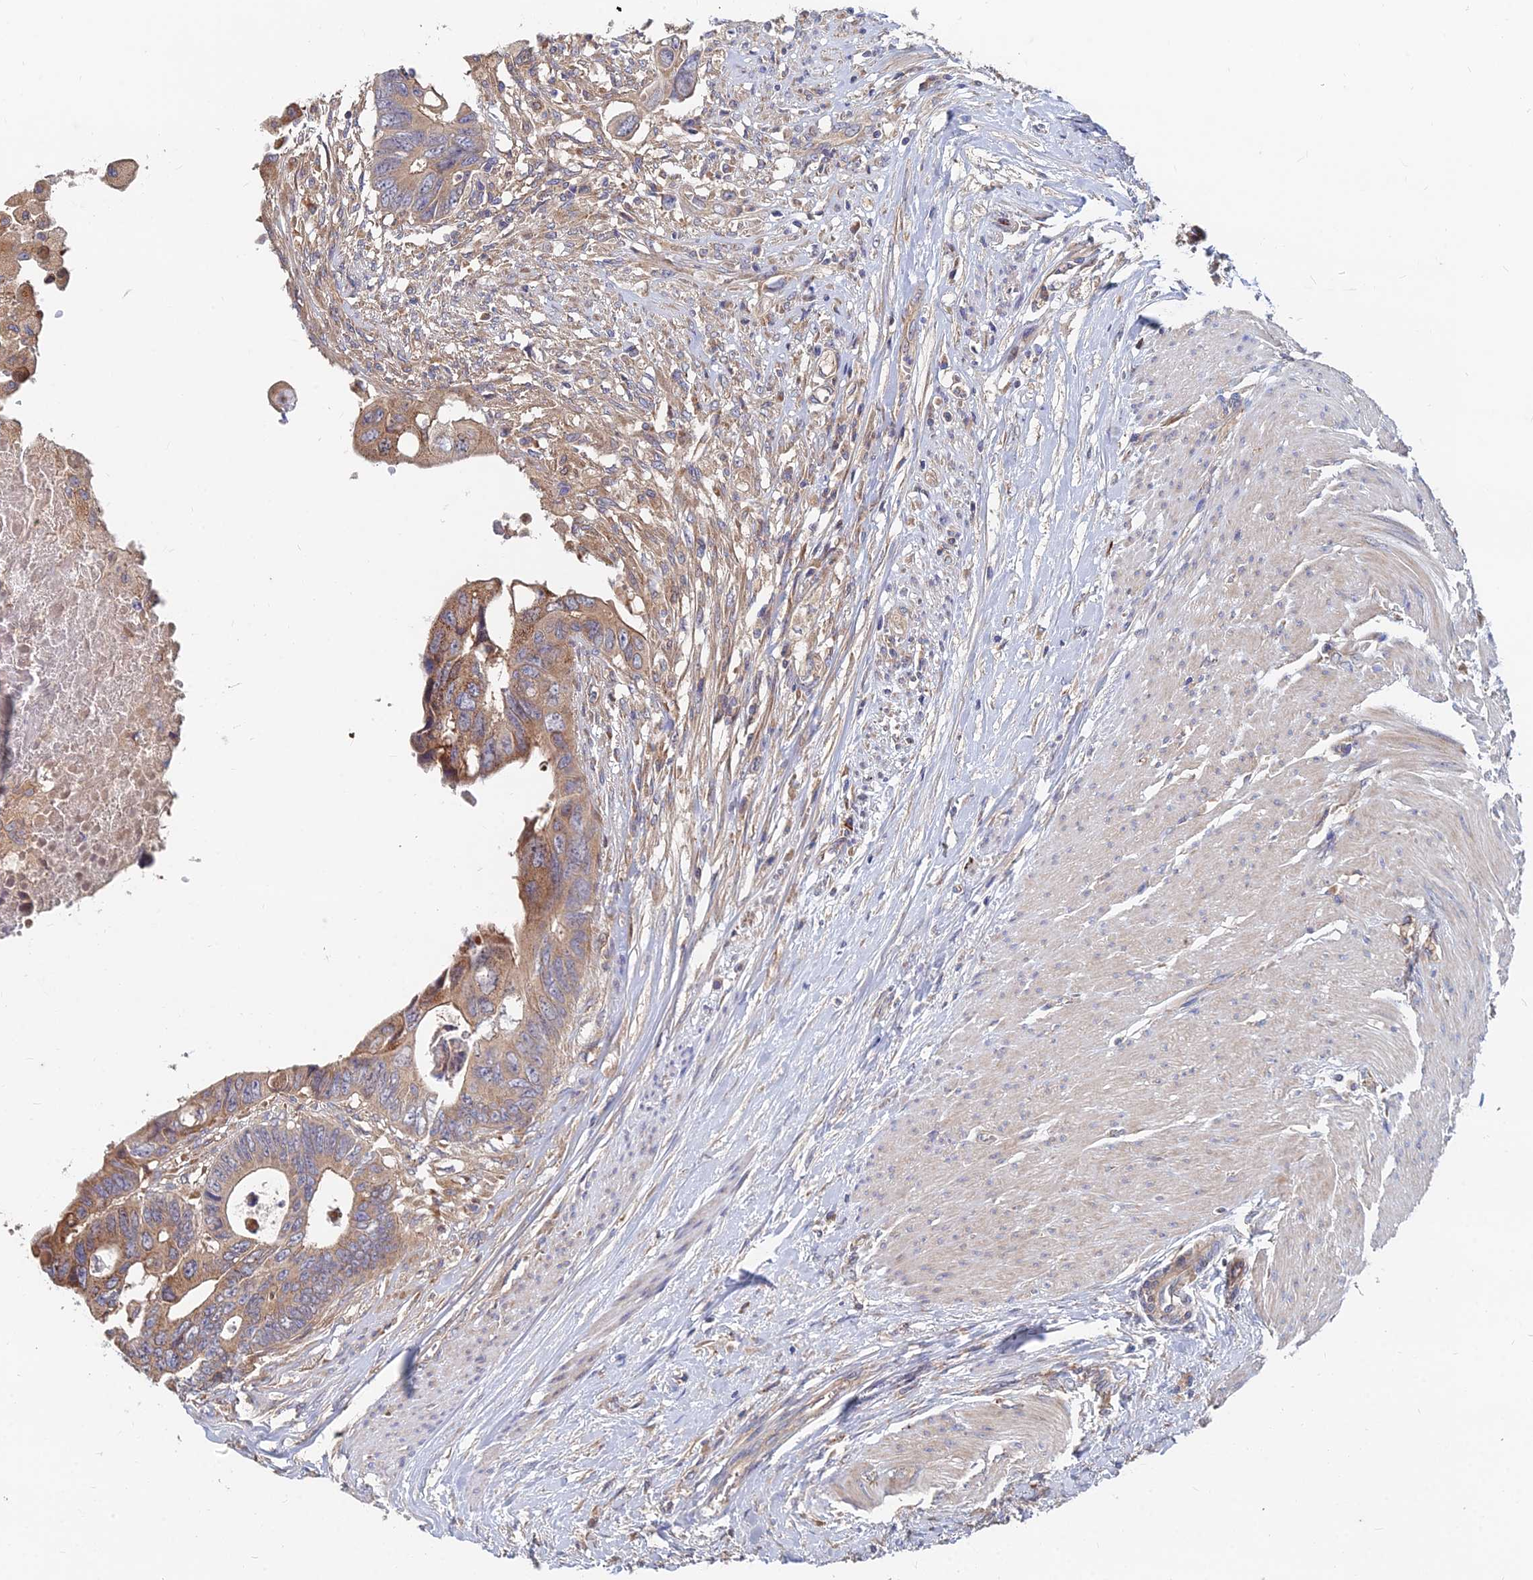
{"staining": {"intensity": "moderate", "quantity": ">75%", "location": "cytoplasmic/membranous"}, "tissue": "colorectal cancer", "cell_type": "Tumor cells", "image_type": "cancer", "snomed": [{"axis": "morphology", "description": "Adenocarcinoma, NOS"}, {"axis": "topography", "description": "Rectum"}], "caption": "Colorectal cancer (adenocarcinoma) stained with DAB IHC exhibits medium levels of moderate cytoplasmic/membranous positivity in about >75% of tumor cells. The protein of interest is shown in brown color, while the nuclei are stained blue.", "gene": "CCZ1", "patient": {"sex": "female", "age": 78}}